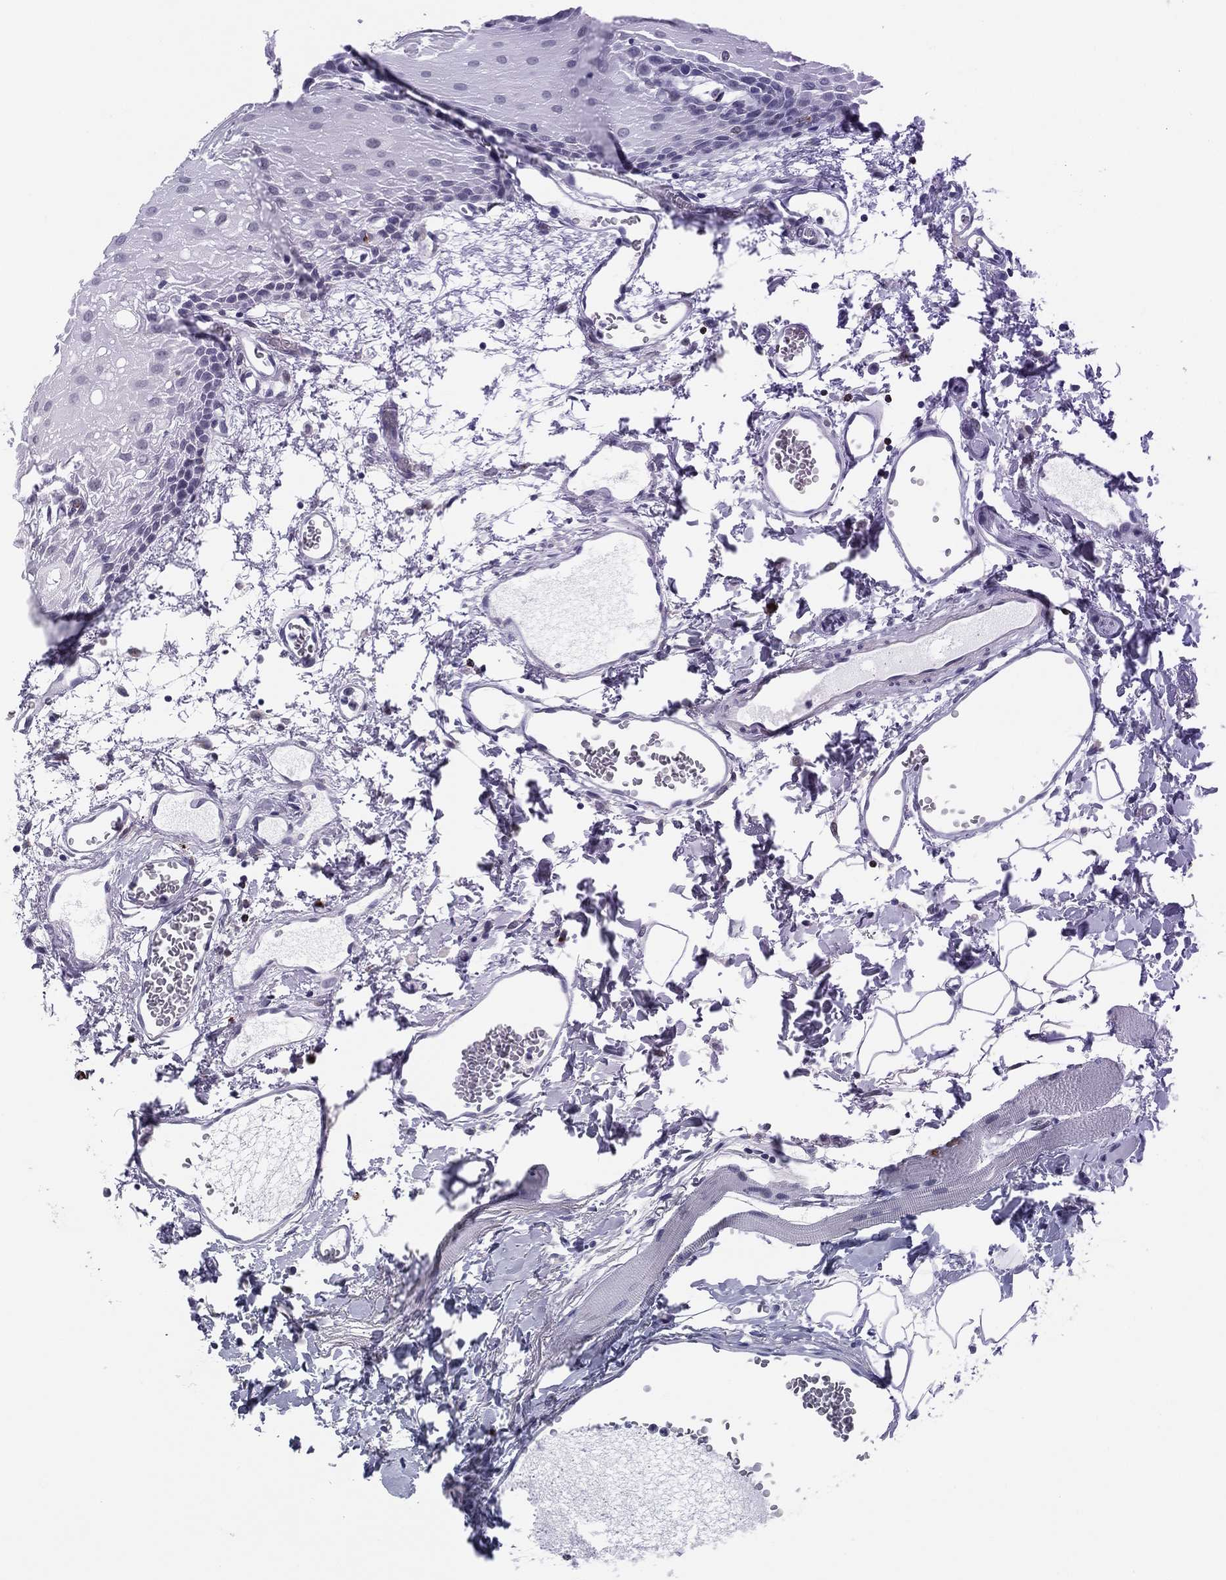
{"staining": {"intensity": "negative", "quantity": "none", "location": "none"}, "tissue": "oral mucosa", "cell_type": "Squamous epithelial cells", "image_type": "normal", "snomed": [{"axis": "morphology", "description": "Normal tissue, NOS"}, {"axis": "morphology", "description": "Squamous cell carcinoma, NOS"}, {"axis": "topography", "description": "Oral tissue"}, {"axis": "topography", "description": "Head-Neck"}], "caption": "Immunohistochemistry (IHC) of unremarkable human oral mucosa displays no staining in squamous epithelial cells. (Brightfield microscopy of DAB IHC at high magnification).", "gene": "HLA", "patient": {"sex": "female", "age": 70}}